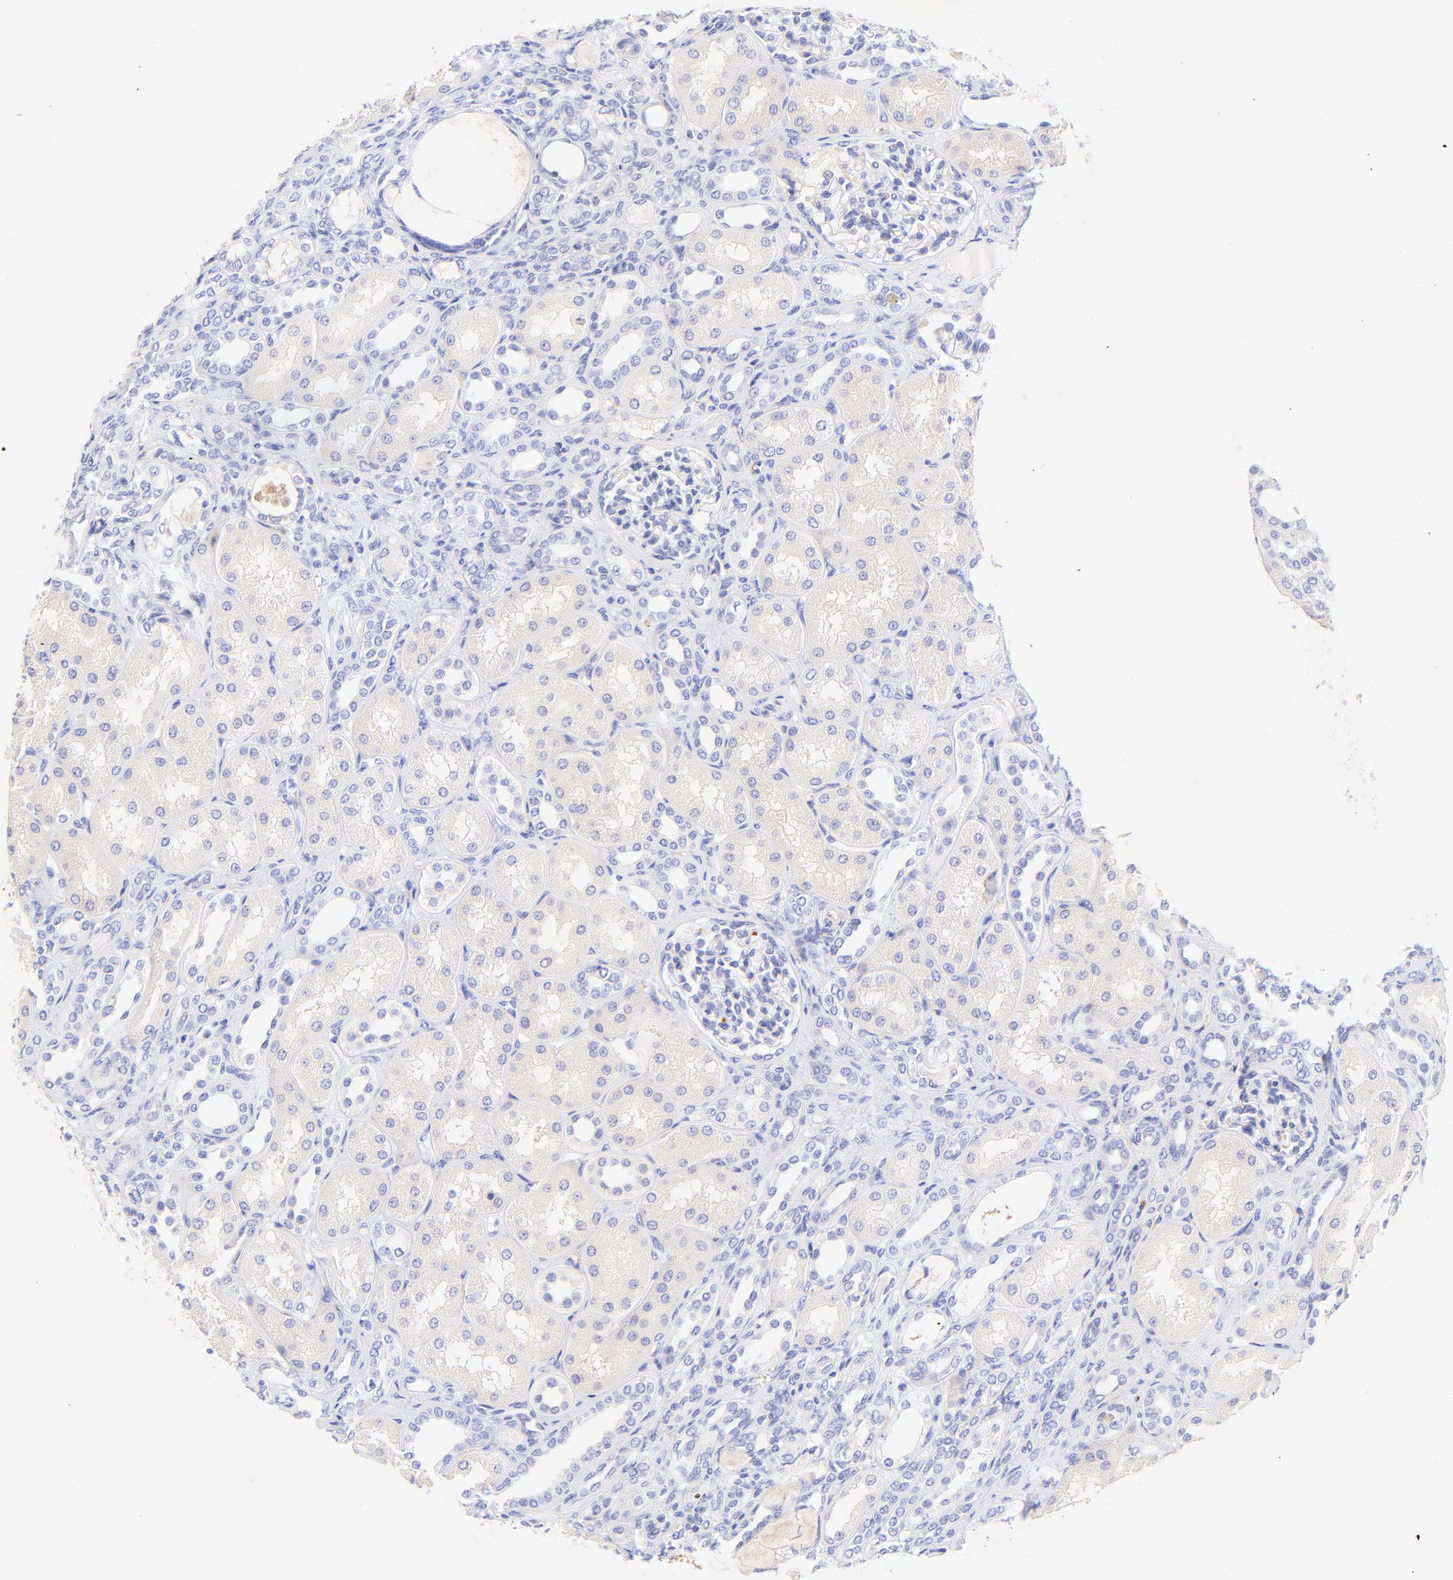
{"staining": {"intensity": "negative", "quantity": "none", "location": "none"}, "tissue": "kidney", "cell_type": "Cells in glomeruli", "image_type": "normal", "snomed": [{"axis": "morphology", "description": "Normal tissue, NOS"}, {"axis": "topography", "description": "Kidney"}], "caption": "Human kidney stained for a protein using immunohistochemistry reveals no positivity in cells in glomeruli.", "gene": "FRMPD3", "patient": {"sex": "male", "age": 7}}